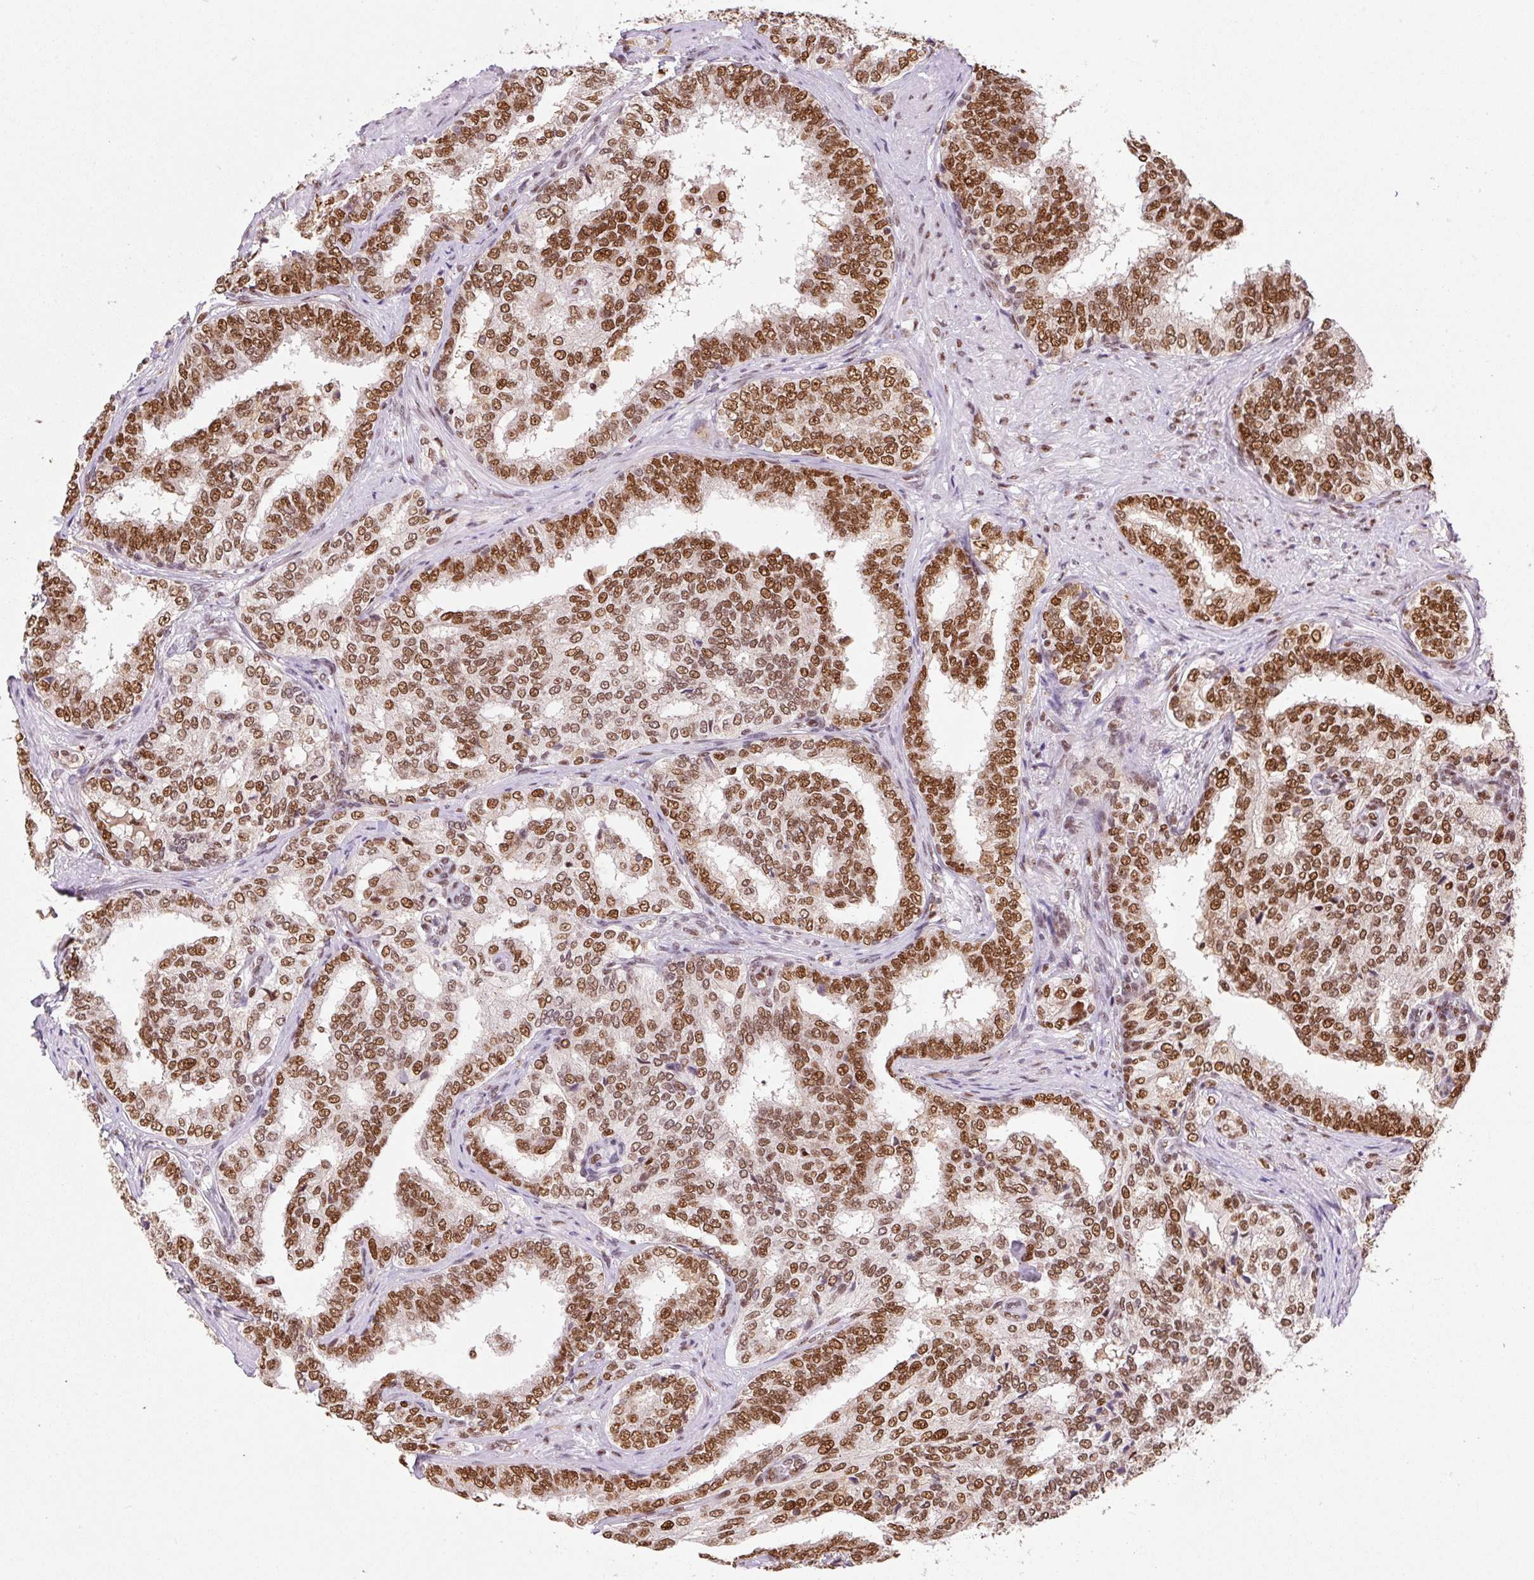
{"staining": {"intensity": "strong", "quantity": ">75%", "location": "nuclear"}, "tissue": "prostate cancer", "cell_type": "Tumor cells", "image_type": "cancer", "snomed": [{"axis": "morphology", "description": "Adenocarcinoma, High grade"}, {"axis": "topography", "description": "Prostate"}], "caption": "The histopathology image shows a brown stain indicating the presence of a protein in the nuclear of tumor cells in prostate cancer (high-grade adenocarcinoma). Nuclei are stained in blue.", "gene": "GPR139", "patient": {"sex": "male", "age": 72}}